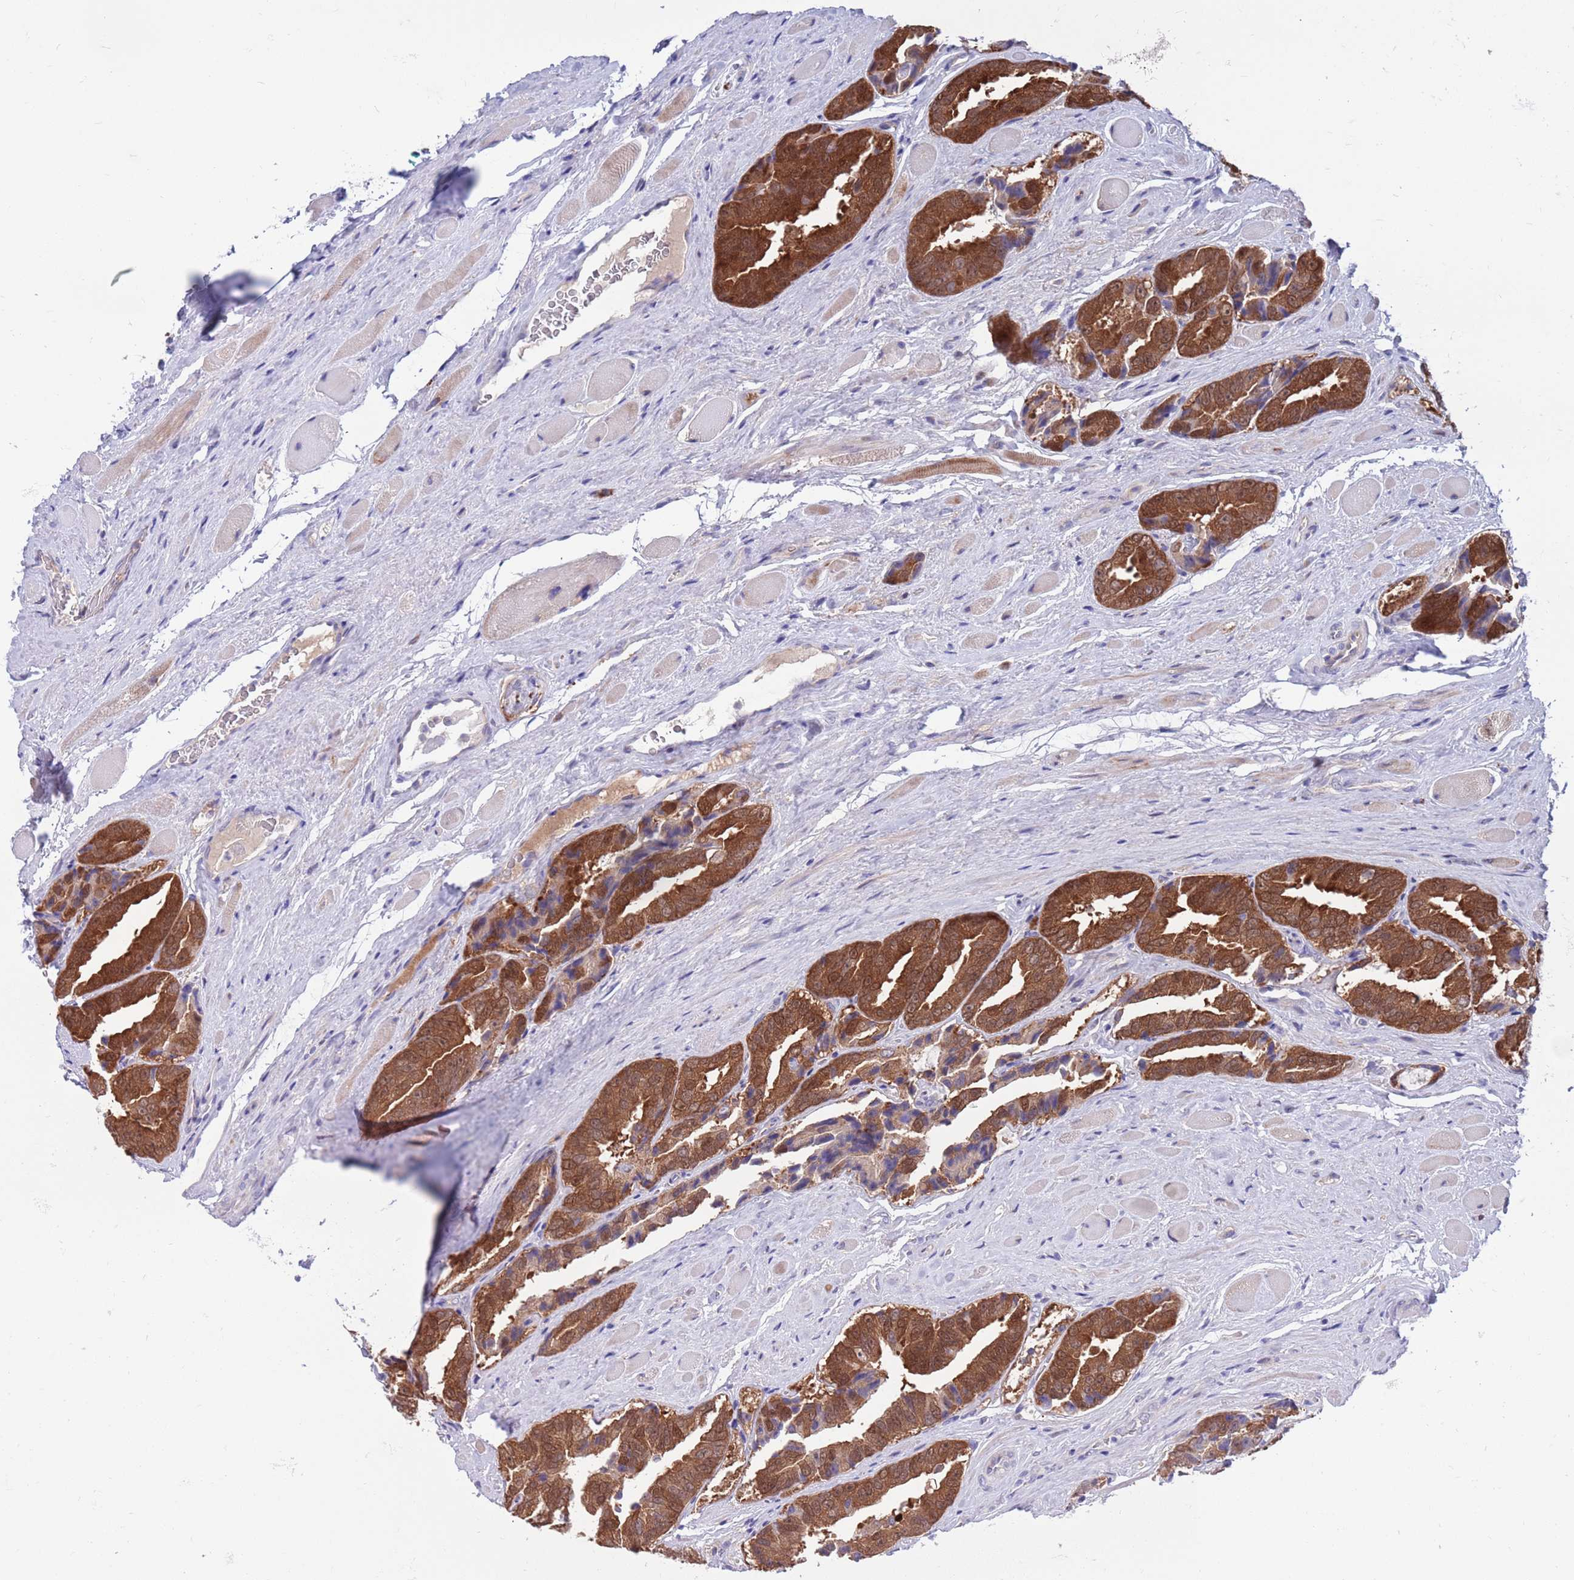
{"staining": {"intensity": "strong", "quantity": ">75%", "location": "cytoplasmic/membranous,nuclear"}, "tissue": "prostate cancer", "cell_type": "Tumor cells", "image_type": "cancer", "snomed": [{"axis": "morphology", "description": "Adenocarcinoma, High grade"}, {"axis": "topography", "description": "Prostate"}], "caption": "DAB (3,3'-diaminobenzidine) immunohistochemical staining of human prostate cancer displays strong cytoplasmic/membranous and nuclear protein staining in about >75% of tumor cells.", "gene": "KLHL29", "patient": {"sex": "male", "age": 72}}